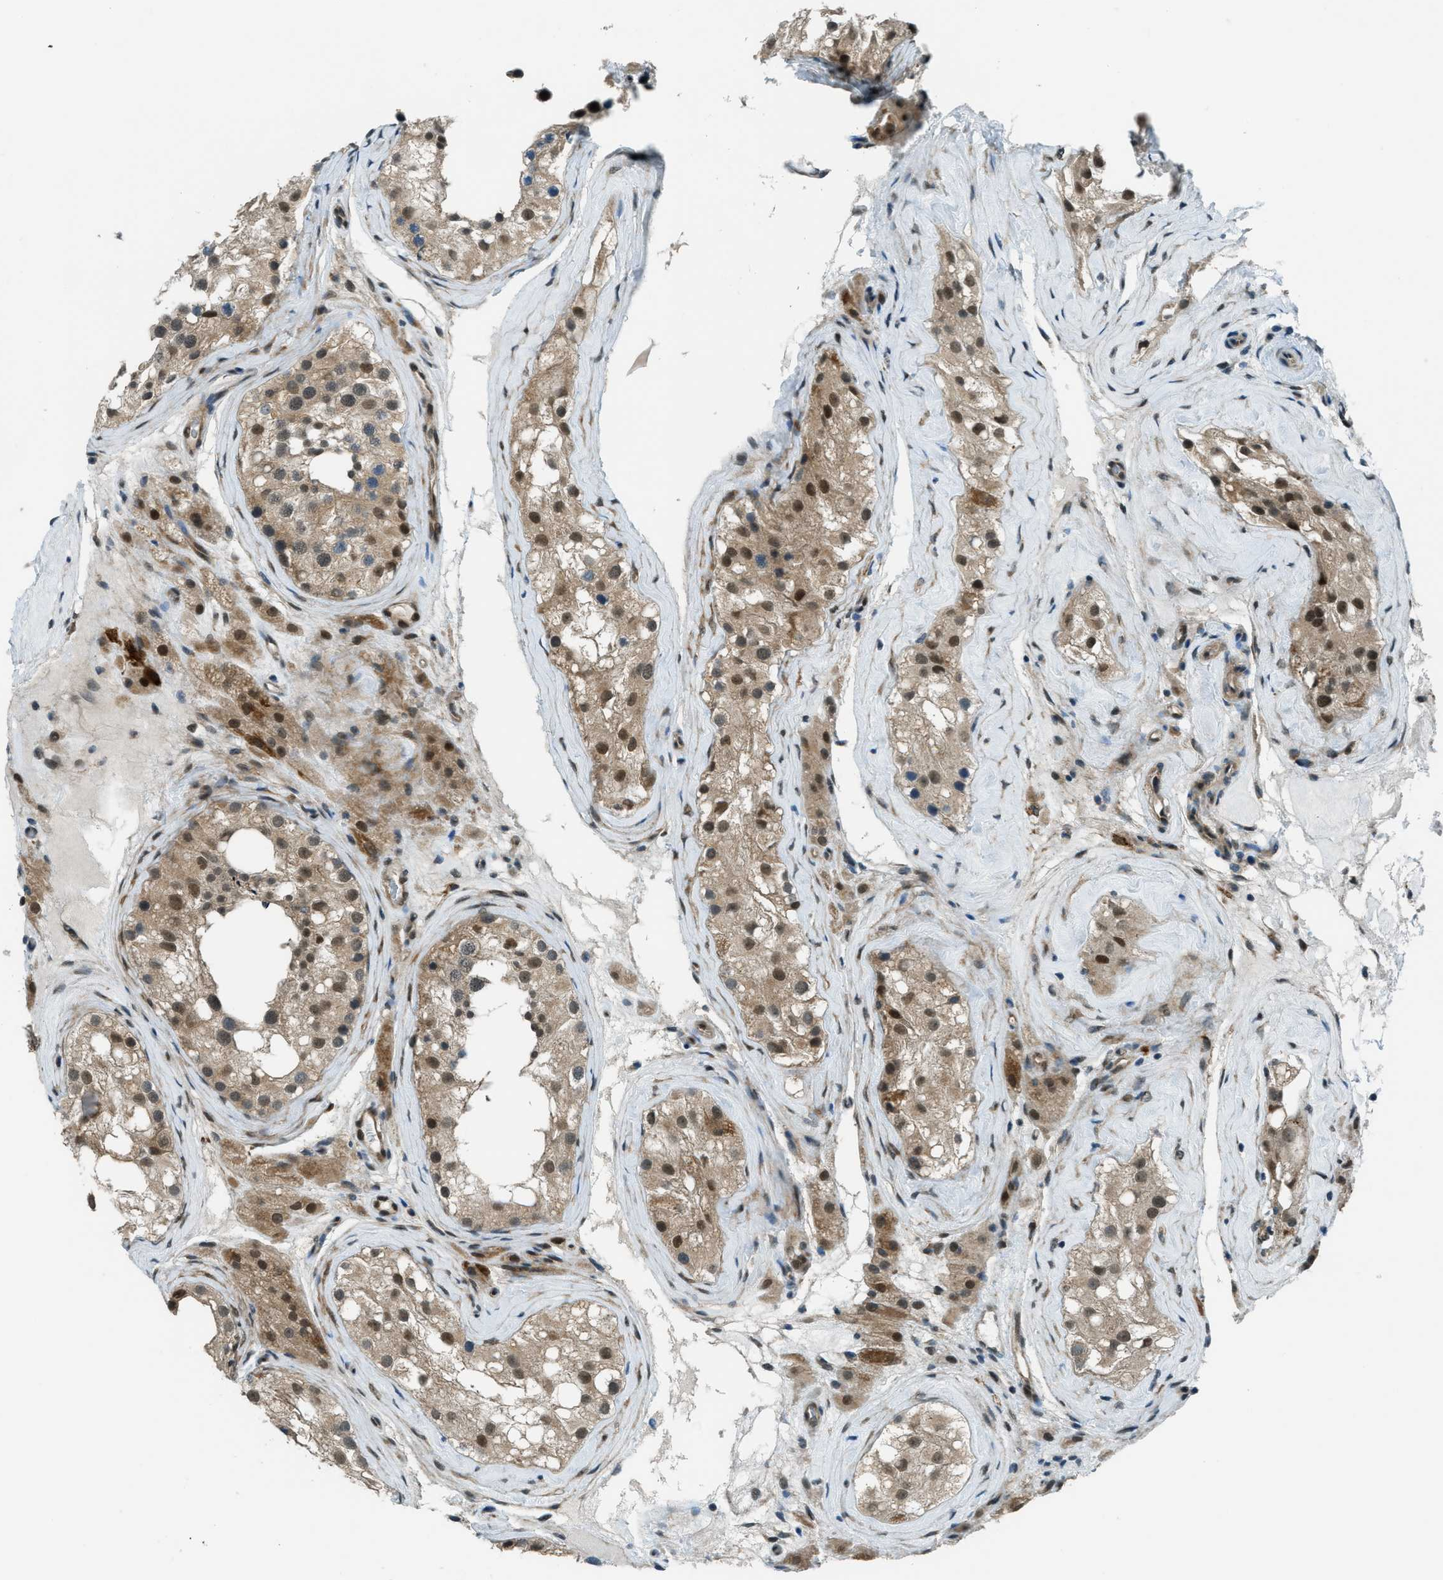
{"staining": {"intensity": "moderate", "quantity": ">75%", "location": "cytoplasmic/membranous,nuclear"}, "tissue": "testis", "cell_type": "Cells in seminiferous ducts", "image_type": "normal", "snomed": [{"axis": "morphology", "description": "Normal tissue, NOS"}, {"axis": "morphology", "description": "Seminoma, NOS"}, {"axis": "topography", "description": "Testis"}], "caption": "Unremarkable testis exhibits moderate cytoplasmic/membranous,nuclear expression in approximately >75% of cells in seminiferous ducts, visualized by immunohistochemistry.", "gene": "NPEPL1", "patient": {"sex": "male", "age": 71}}